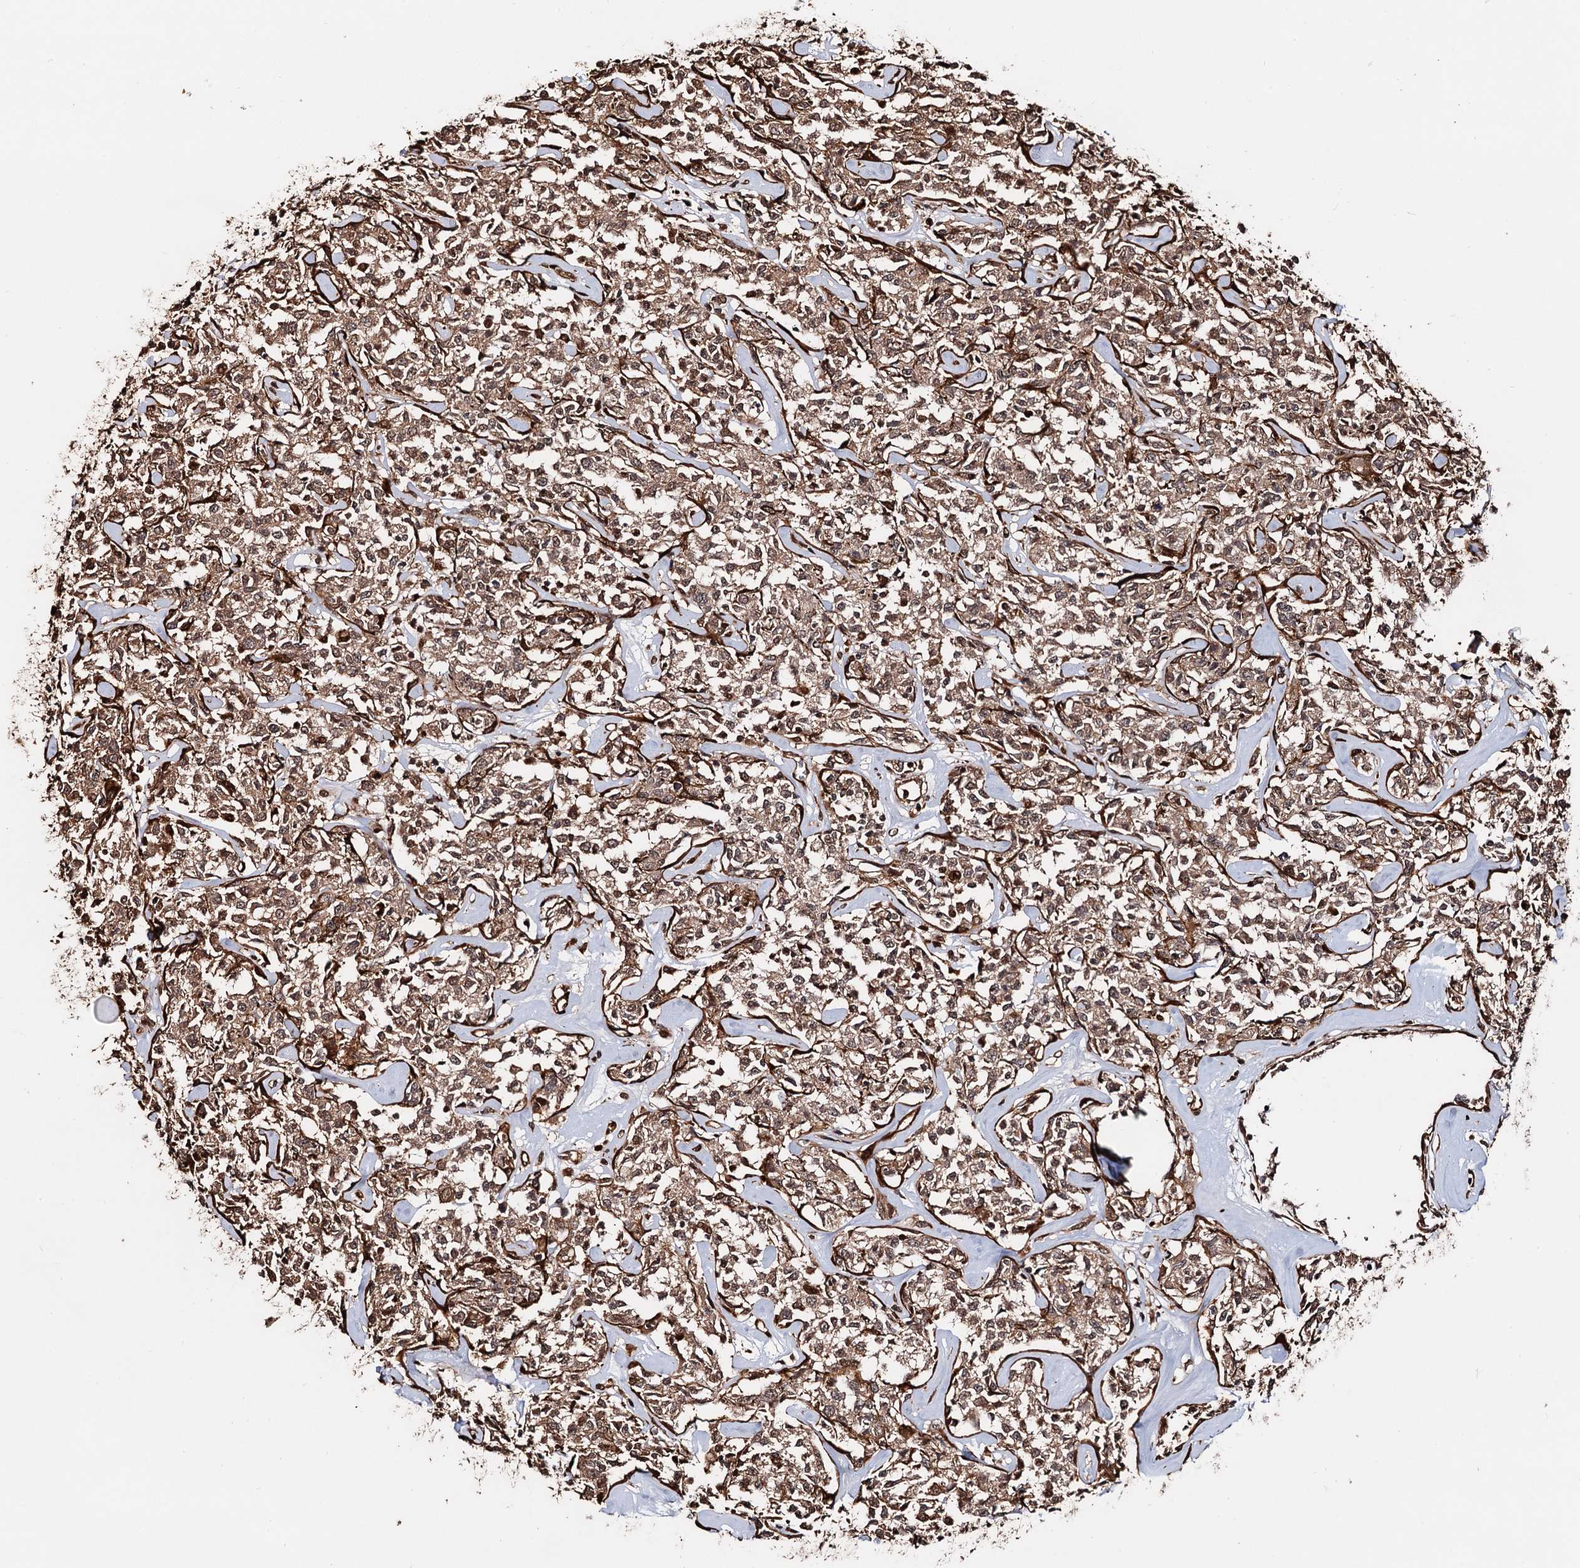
{"staining": {"intensity": "moderate", "quantity": ">75%", "location": "cytoplasmic/membranous"}, "tissue": "lymphoma", "cell_type": "Tumor cells", "image_type": "cancer", "snomed": [{"axis": "morphology", "description": "Malignant lymphoma, non-Hodgkin's type, Low grade"}, {"axis": "topography", "description": "Small intestine"}], "caption": "An IHC photomicrograph of tumor tissue is shown. Protein staining in brown shows moderate cytoplasmic/membranous positivity in malignant lymphoma, non-Hodgkin's type (low-grade) within tumor cells.", "gene": "SNRNP25", "patient": {"sex": "female", "age": 59}}